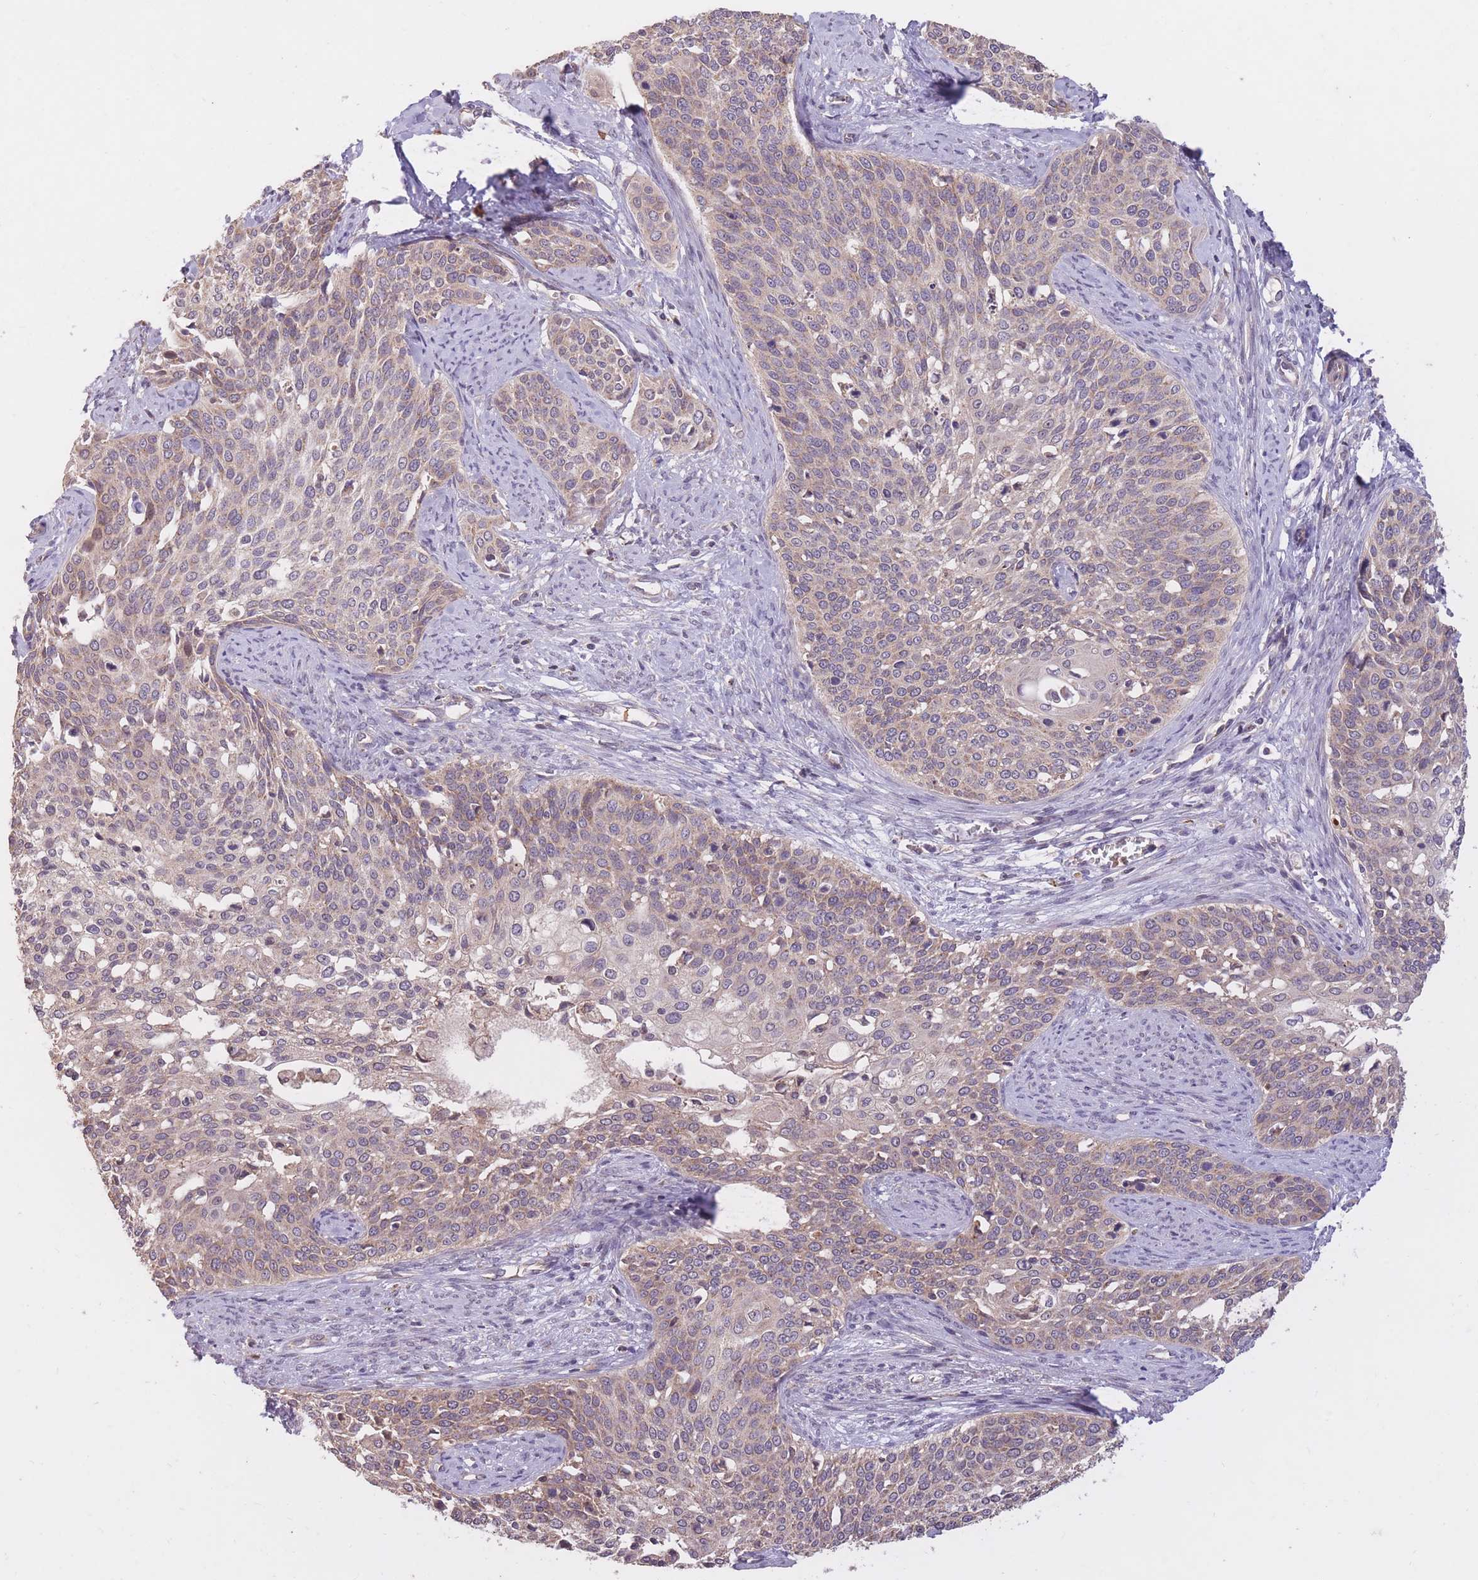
{"staining": {"intensity": "weak", "quantity": ">75%", "location": "cytoplasmic/membranous"}, "tissue": "cervical cancer", "cell_type": "Tumor cells", "image_type": "cancer", "snomed": [{"axis": "morphology", "description": "Squamous cell carcinoma, NOS"}, {"axis": "topography", "description": "Cervix"}], "caption": "Squamous cell carcinoma (cervical) stained for a protein (brown) shows weak cytoplasmic/membranous positive staining in approximately >75% of tumor cells.", "gene": "IGF2BP2", "patient": {"sex": "female", "age": 44}}